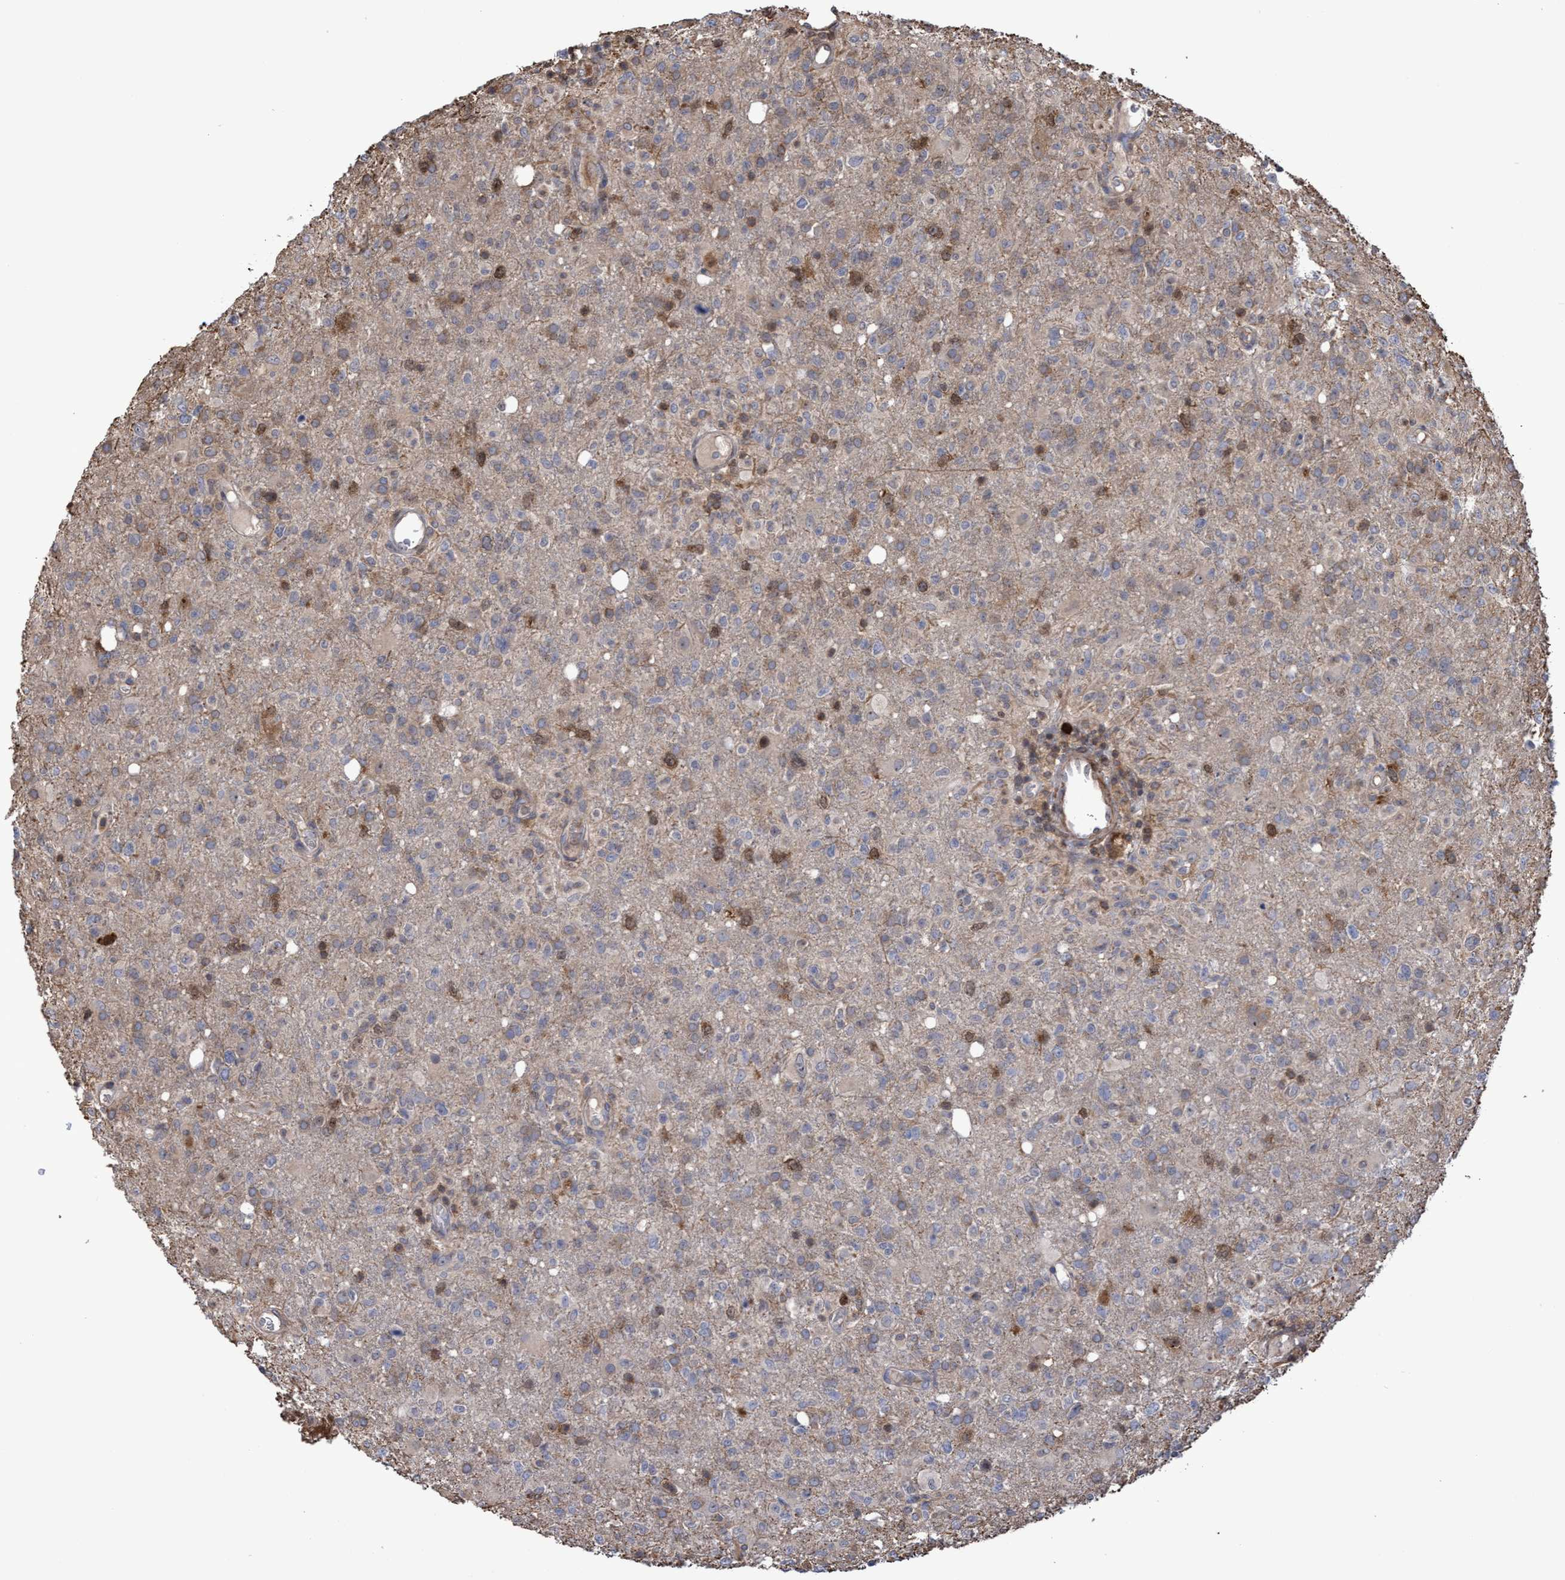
{"staining": {"intensity": "moderate", "quantity": "<25%", "location": "cytoplasmic/membranous,nuclear"}, "tissue": "glioma", "cell_type": "Tumor cells", "image_type": "cancer", "snomed": [{"axis": "morphology", "description": "Glioma, malignant, High grade"}, {"axis": "topography", "description": "Brain"}], "caption": "A brown stain shows moderate cytoplasmic/membranous and nuclear expression of a protein in glioma tumor cells.", "gene": "SLBP", "patient": {"sex": "female", "age": 57}}